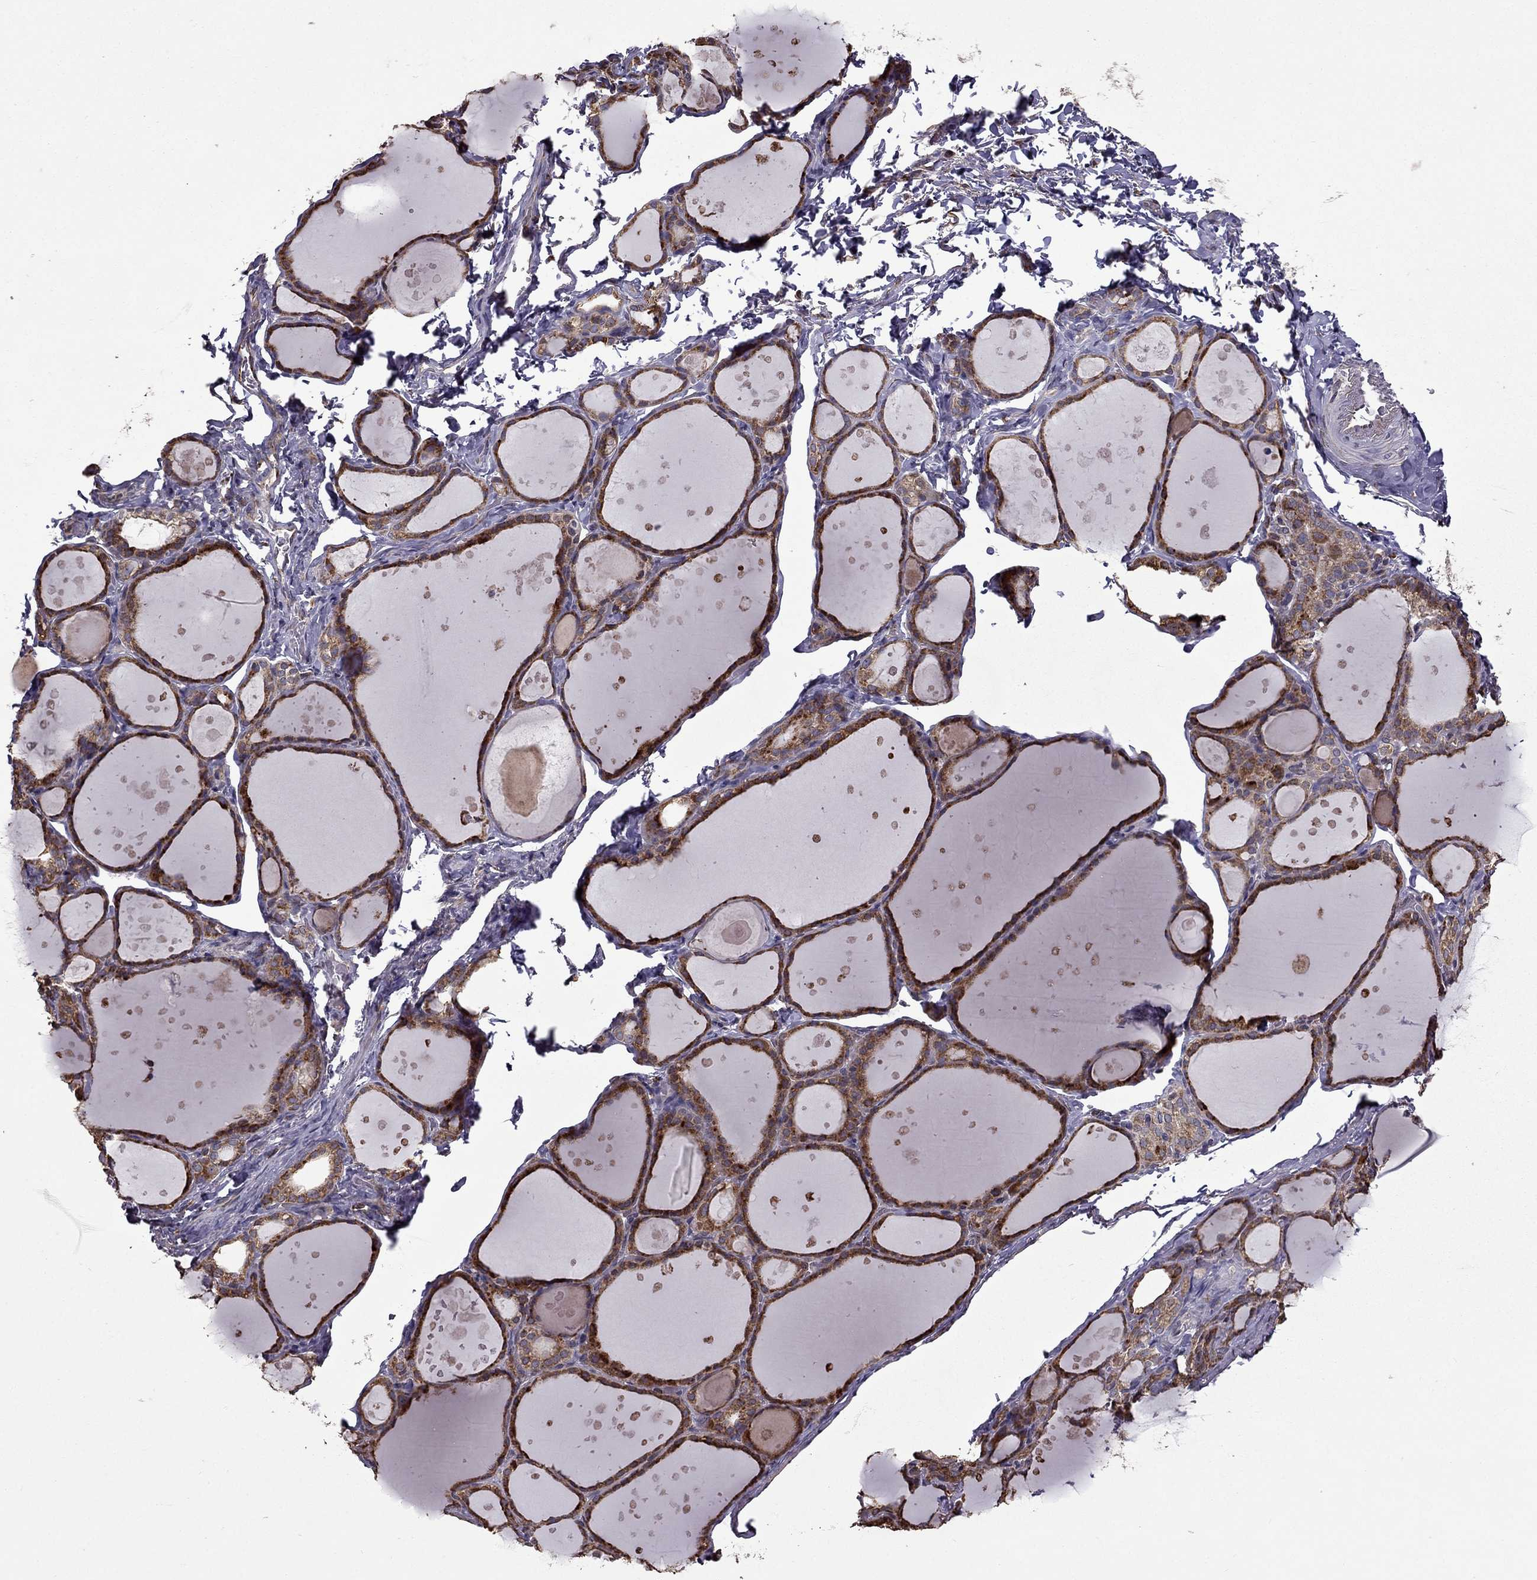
{"staining": {"intensity": "strong", "quantity": ">75%", "location": "cytoplasmic/membranous"}, "tissue": "thyroid gland", "cell_type": "Glandular cells", "image_type": "normal", "snomed": [{"axis": "morphology", "description": "Normal tissue, NOS"}, {"axis": "topography", "description": "Thyroid gland"}], "caption": "DAB immunohistochemical staining of normal human thyroid gland demonstrates strong cytoplasmic/membranous protein expression in about >75% of glandular cells. Nuclei are stained in blue.", "gene": "IKBIP", "patient": {"sex": "male", "age": 68}}